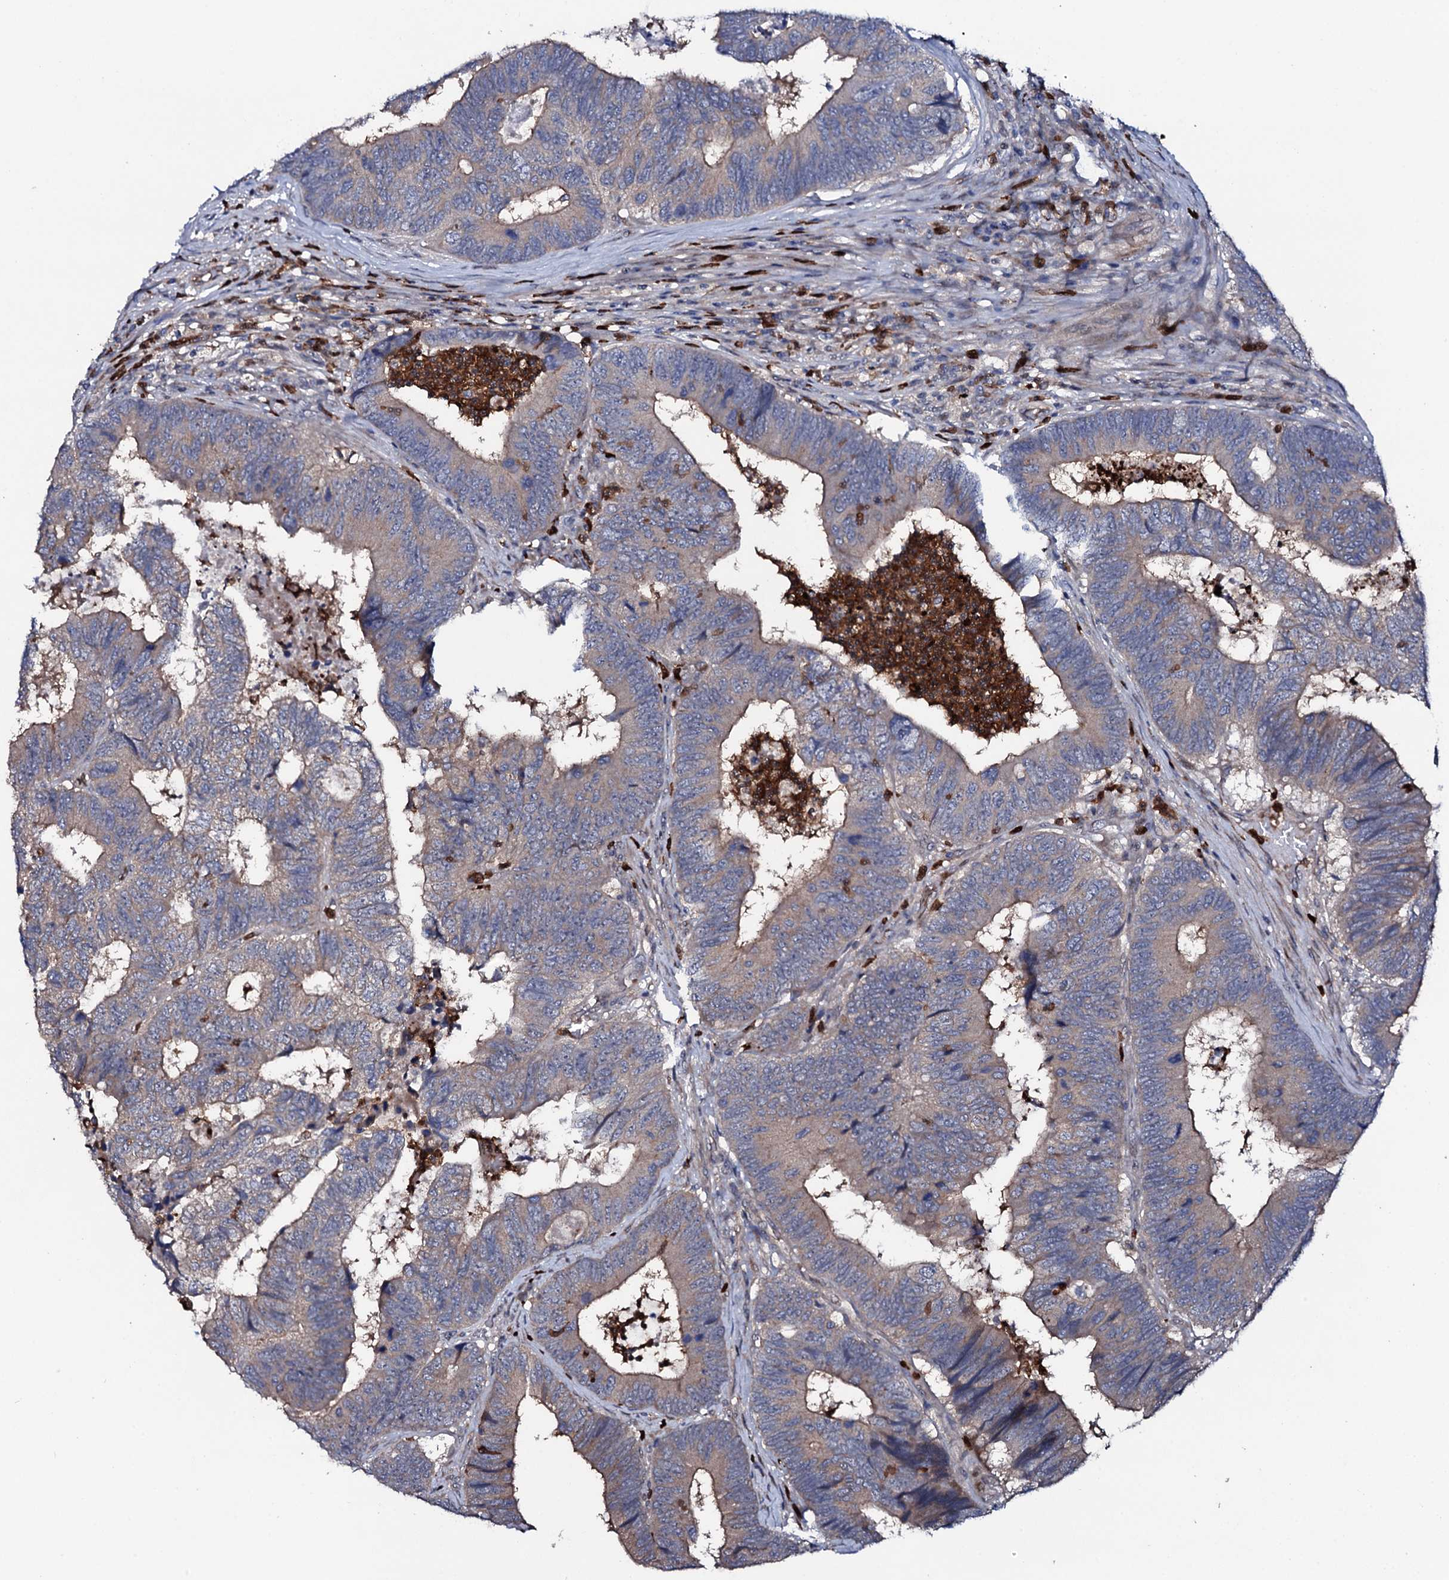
{"staining": {"intensity": "weak", "quantity": "25%-75%", "location": "cytoplasmic/membranous"}, "tissue": "colorectal cancer", "cell_type": "Tumor cells", "image_type": "cancer", "snomed": [{"axis": "morphology", "description": "Adenocarcinoma, NOS"}, {"axis": "topography", "description": "Colon"}], "caption": "Protein staining of adenocarcinoma (colorectal) tissue displays weak cytoplasmic/membranous positivity in approximately 25%-75% of tumor cells.", "gene": "COG6", "patient": {"sex": "female", "age": 67}}